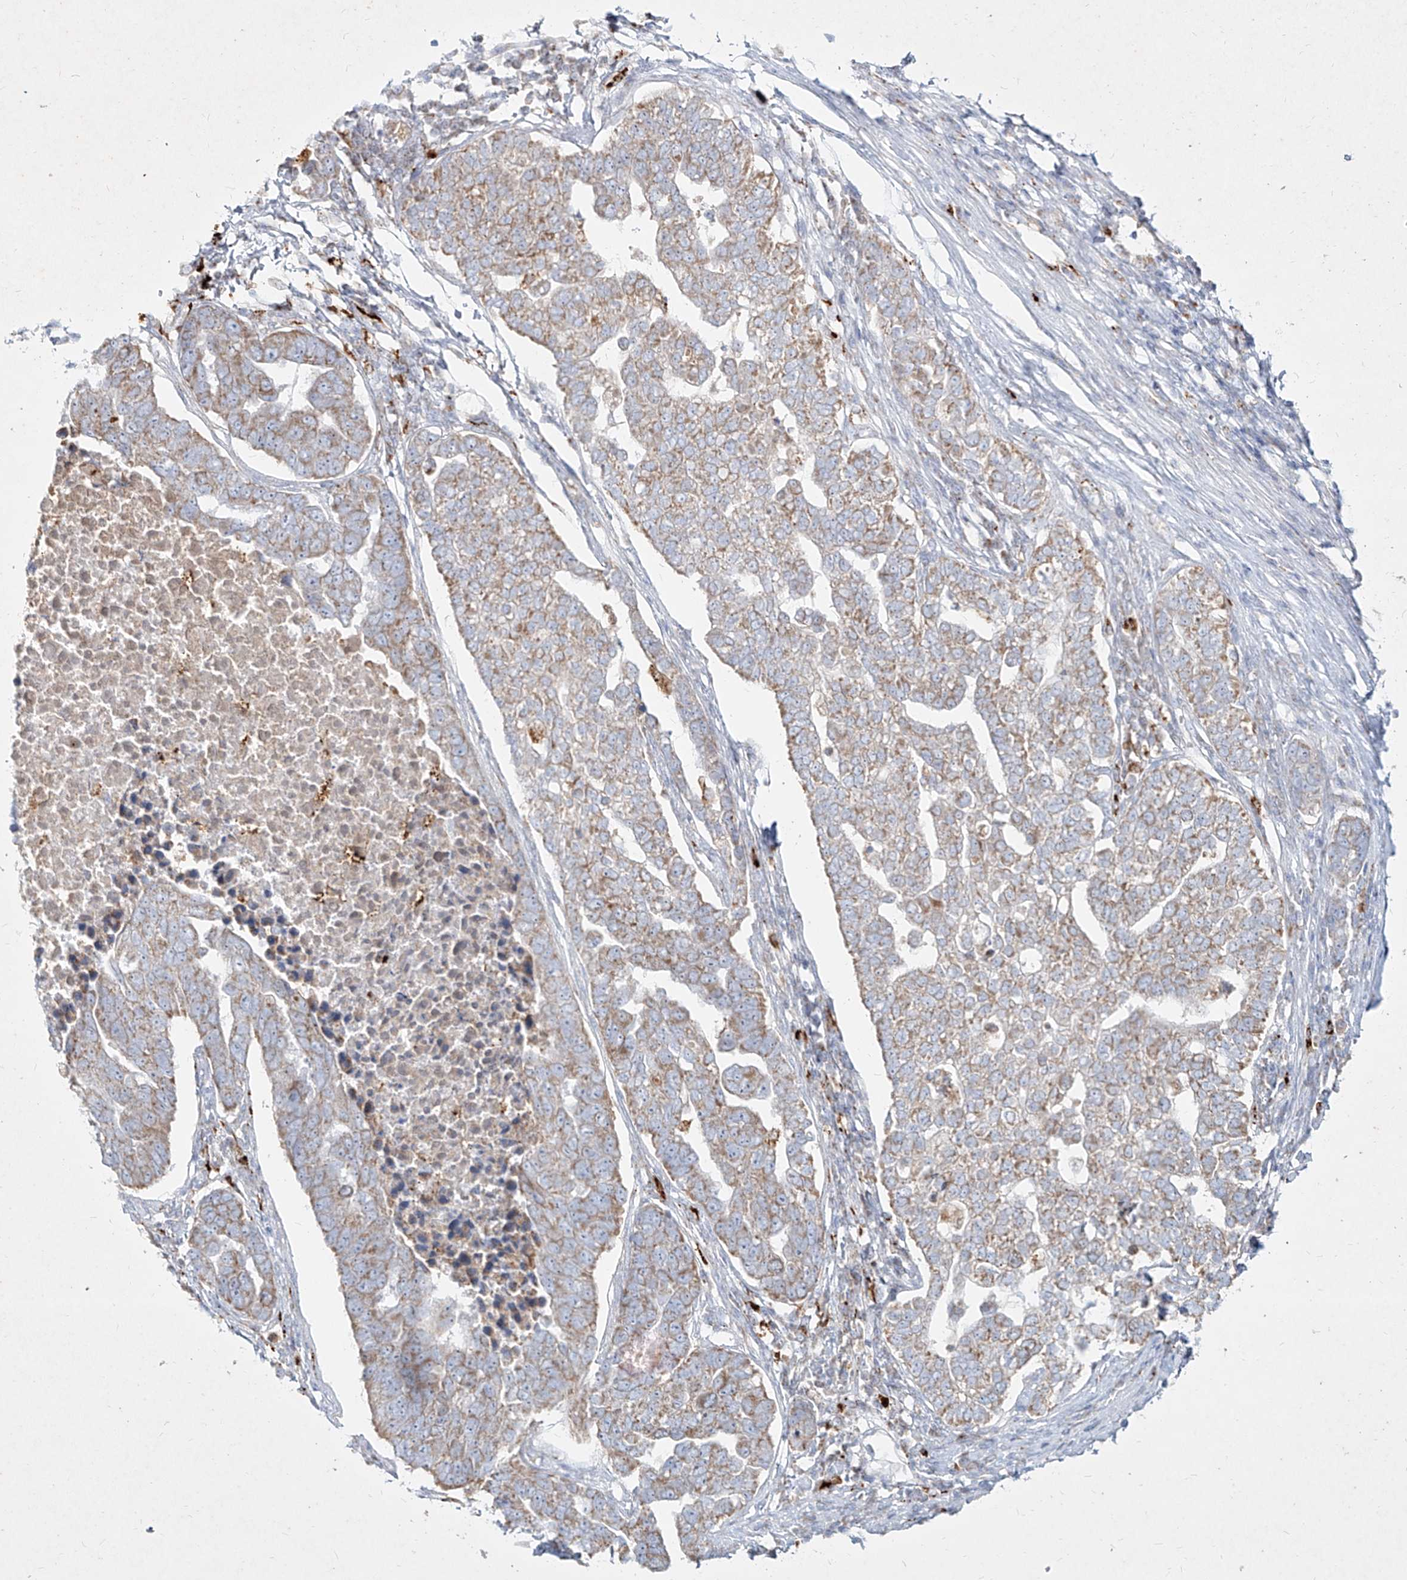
{"staining": {"intensity": "moderate", "quantity": "25%-75%", "location": "cytoplasmic/membranous"}, "tissue": "pancreatic cancer", "cell_type": "Tumor cells", "image_type": "cancer", "snomed": [{"axis": "morphology", "description": "Adenocarcinoma, NOS"}, {"axis": "topography", "description": "Pancreas"}], "caption": "Pancreatic adenocarcinoma stained for a protein reveals moderate cytoplasmic/membranous positivity in tumor cells.", "gene": "MTX2", "patient": {"sex": "female", "age": 61}}